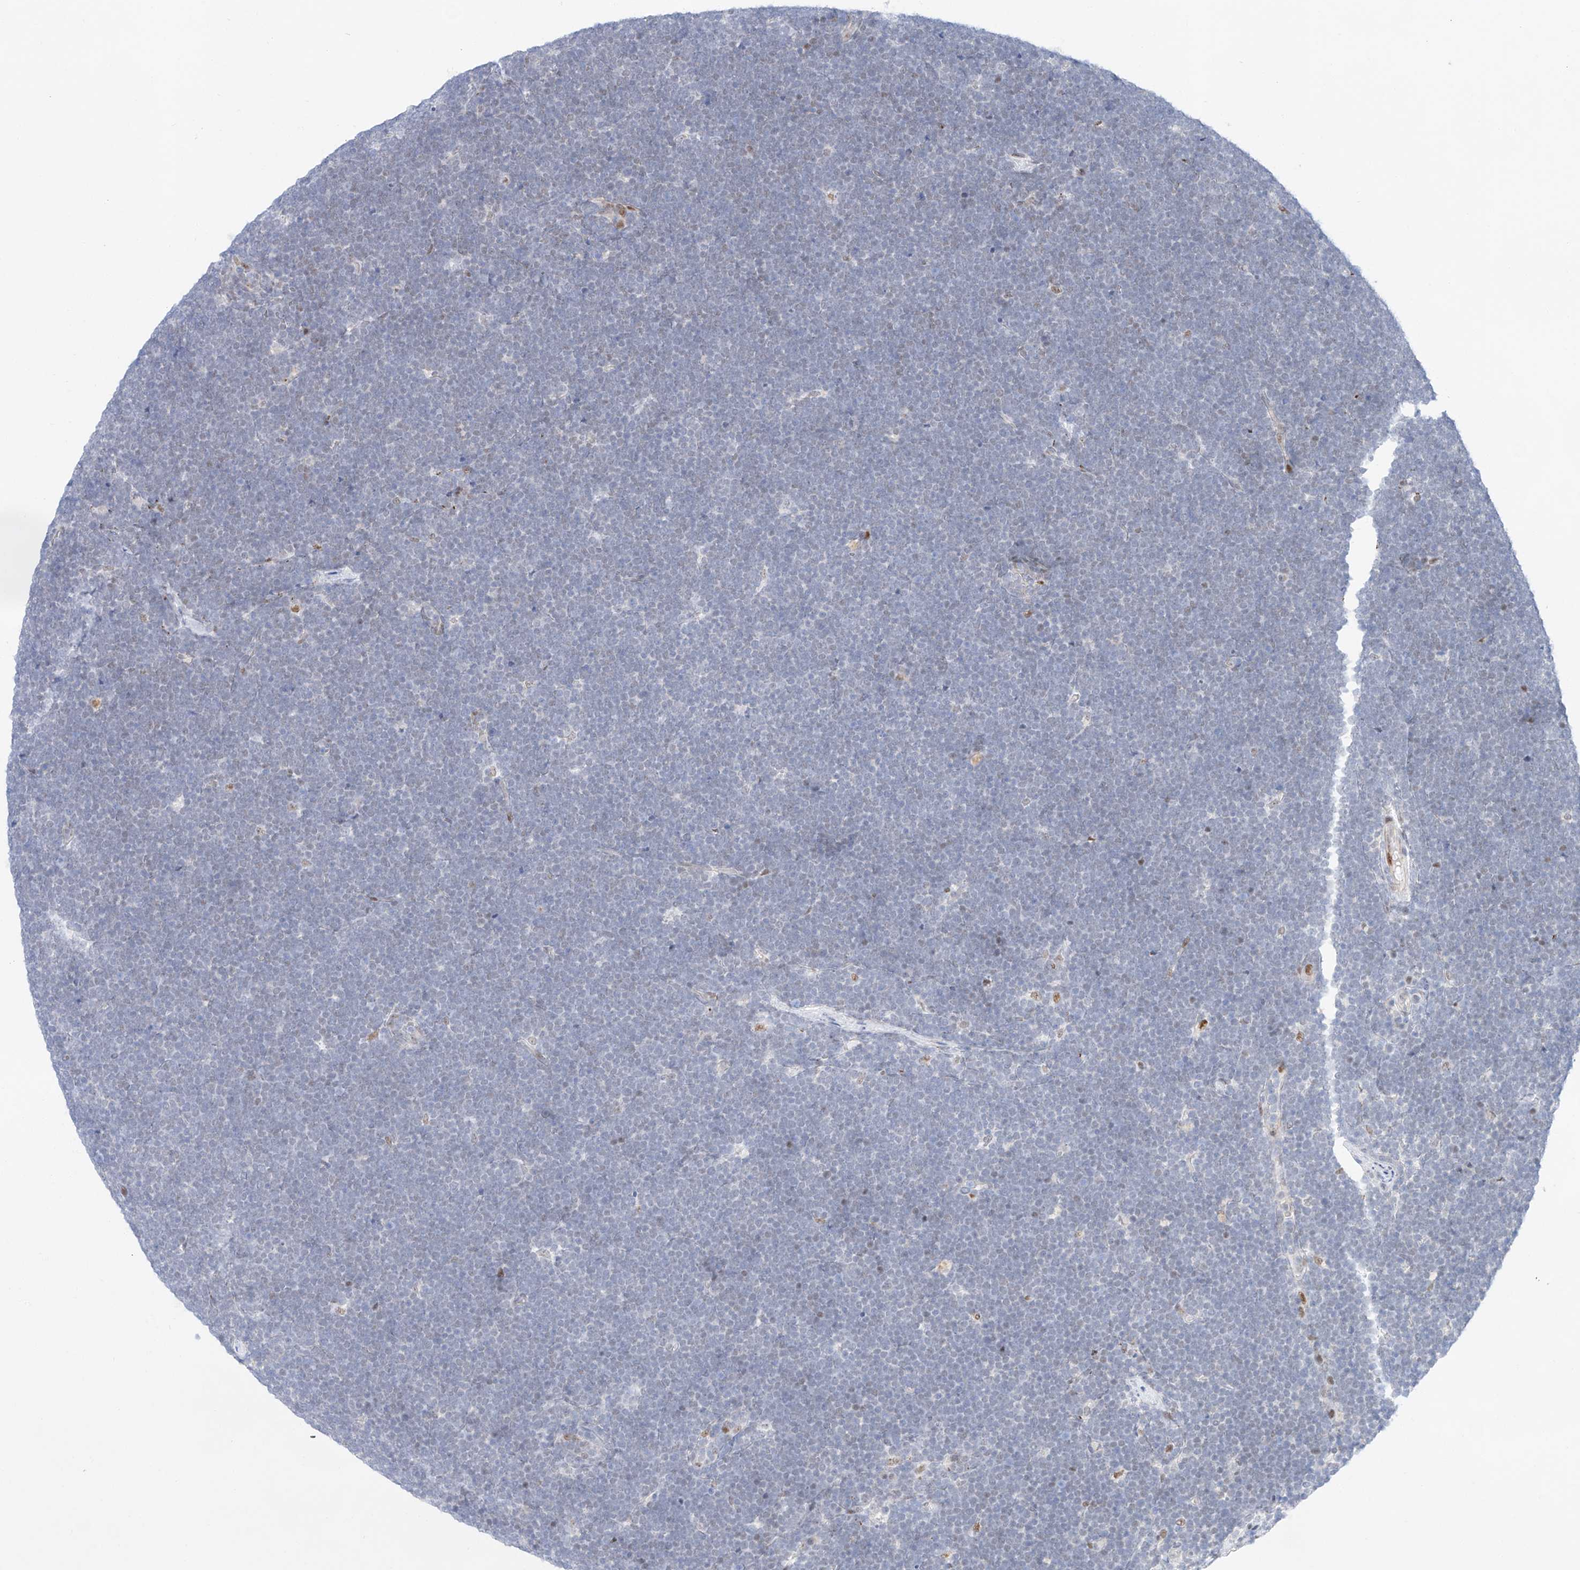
{"staining": {"intensity": "negative", "quantity": "none", "location": "none"}, "tissue": "lymphoma", "cell_type": "Tumor cells", "image_type": "cancer", "snomed": [{"axis": "morphology", "description": "Malignant lymphoma, non-Hodgkin's type, High grade"}, {"axis": "topography", "description": "Lymph node"}], "caption": "Tumor cells are negative for protein expression in human malignant lymphoma, non-Hodgkin's type (high-grade).", "gene": "NT5C3B", "patient": {"sex": "male", "age": 13}}